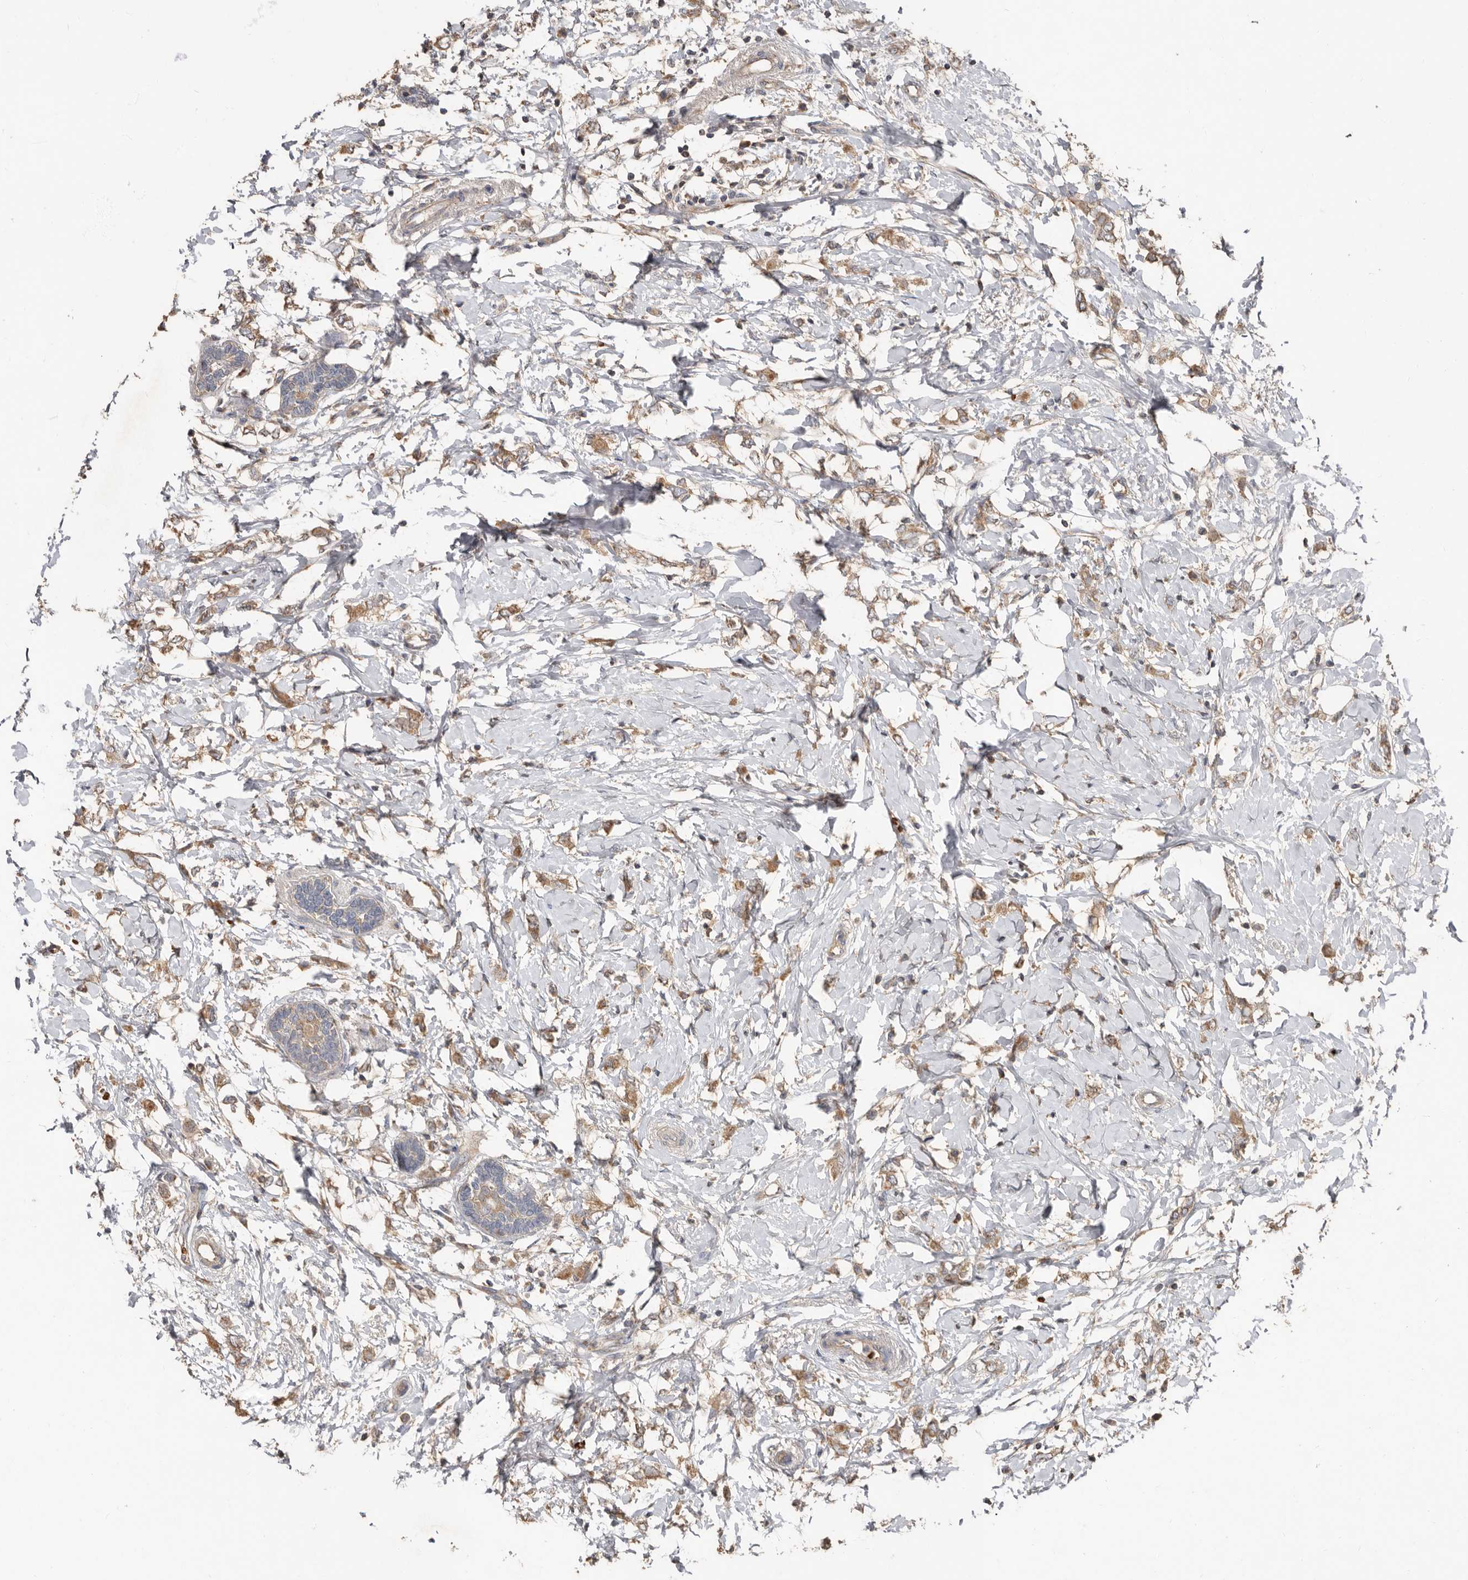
{"staining": {"intensity": "moderate", "quantity": ">75%", "location": "cytoplasmic/membranous"}, "tissue": "breast cancer", "cell_type": "Tumor cells", "image_type": "cancer", "snomed": [{"axis": "morphology", "description": "Normal tissue, NOS"}, {"axis": "morphology", "description": "Lobular carcinoma"}, {"axis": "topography", "description": "Breast"}], "caption": "Breast cancer stained with a protein marker reveals moderate staining in tumor cells.", "gene": "KIF26B", "patient": {"sex": "female", "age": 47}}